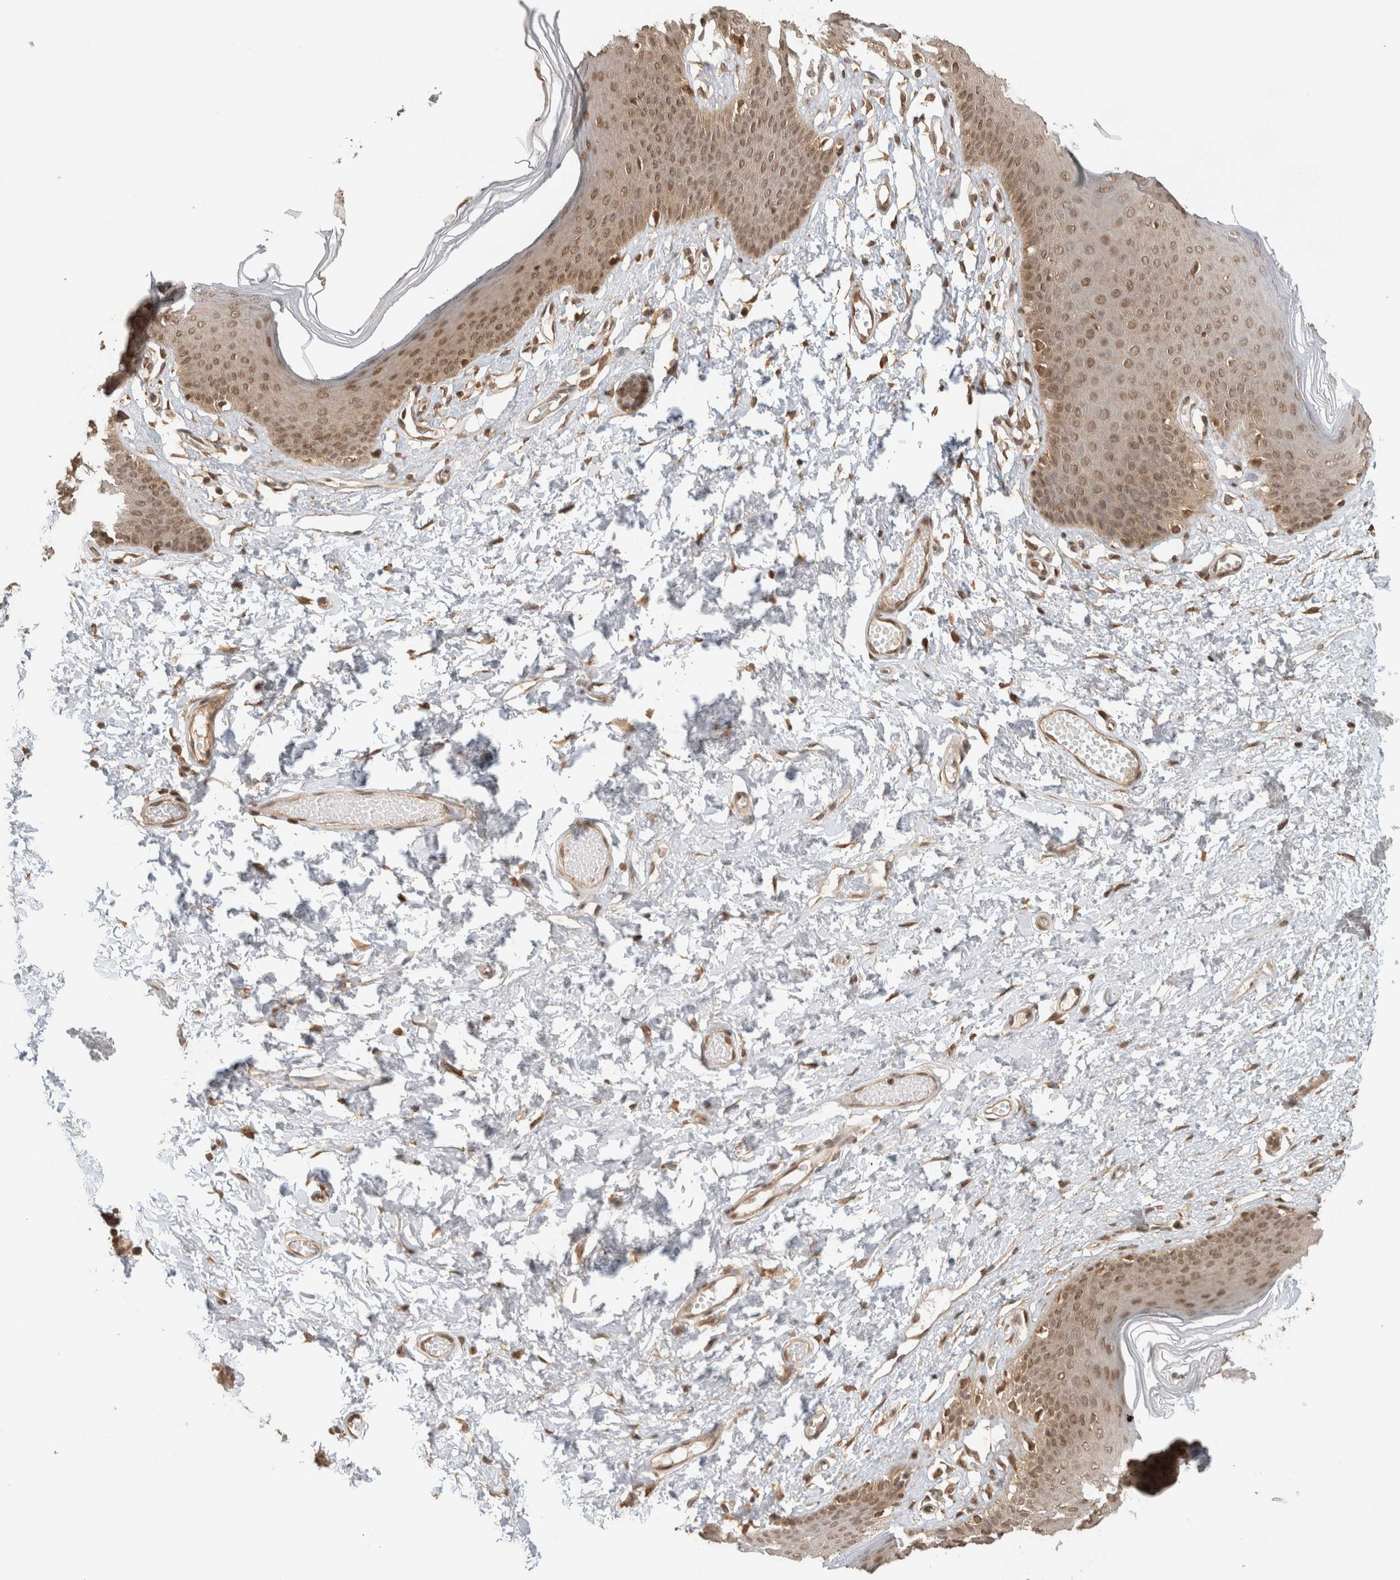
{"staining": {"intensity": "moderate", "quantity": ">75%", "location": "cytoplasmic/membranous,nuclear"}, "tissue": "skin", "cell_type": "Epidermal cells", "image_type": "normal", "snomed": [{"axis": "morphology", "description": "Normal tissue, NOS"}, {"axis": "morphology", "description": "Inflammation, NOS"}, {"axis": "topography", "description": "Vulva"}], "caption": "Moderate cytoplasmic/membranous,nuclear expression for a protein is identified in approximately >75% of epidermal cells of normal skin using IHC.", "gene": "C1orf21", "patient": {"sex": "female", "age": 84}}